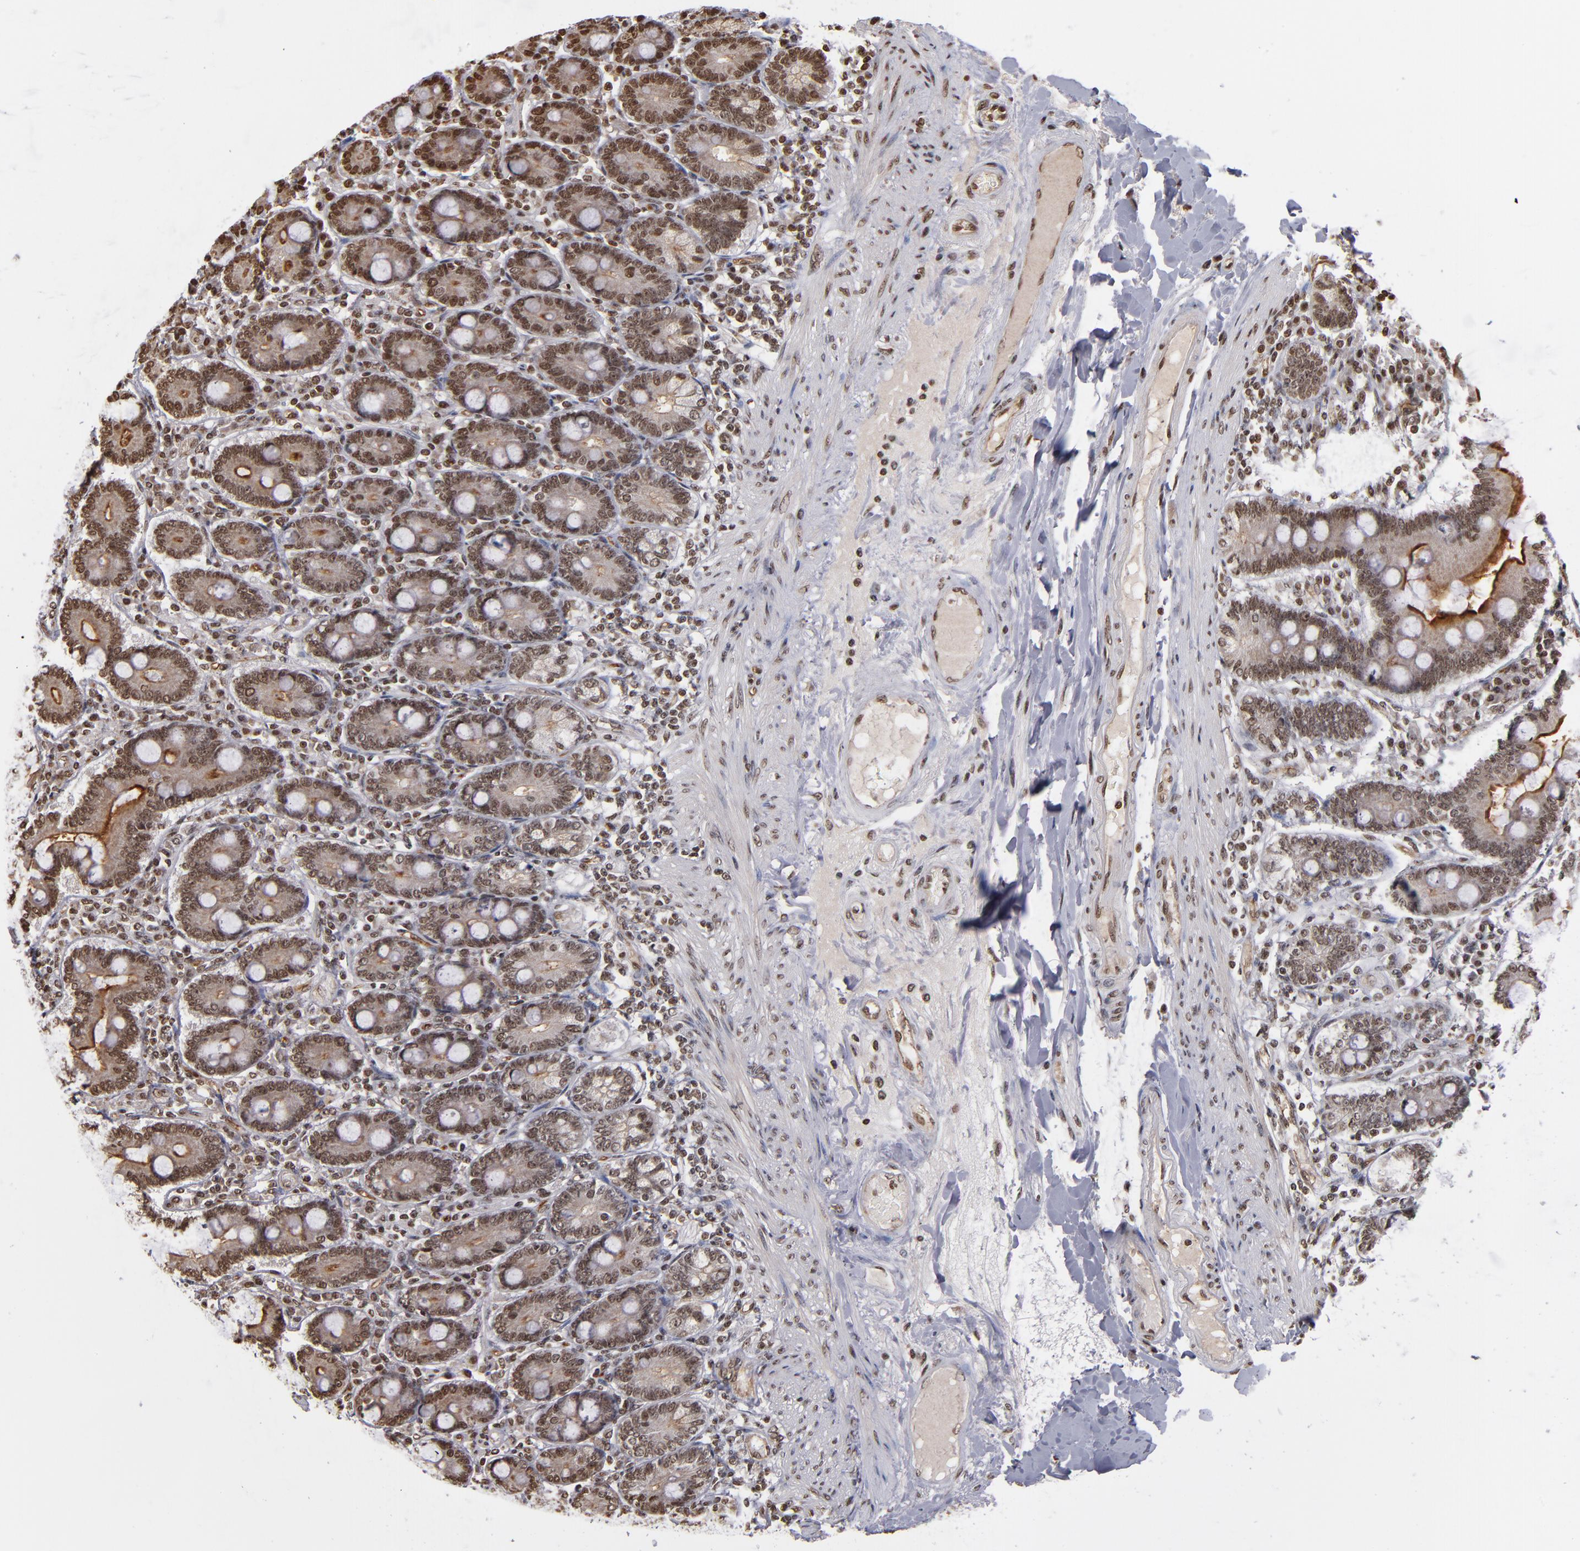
{"staining": {"intensity": "moderate", "quantity": ">75%", "location": "cytoplasmic/membranous,nuclear"}, "tissue": "duodenum", "cell_type": "Glandular cells", "image_type": "normal", "snomed": [{"axis": "morphology", "description": "Normal tissue, NOS"}, {"axis": "topography", "description": "Duodenum"}], "caption": "Glandular cells exhibit moderate cytoplasmic/membranous,nuclear positivity in about >75% of cells in benign duodenum.", "gene": "ABL2", "patient": {"sex": "female", "age": 64}}